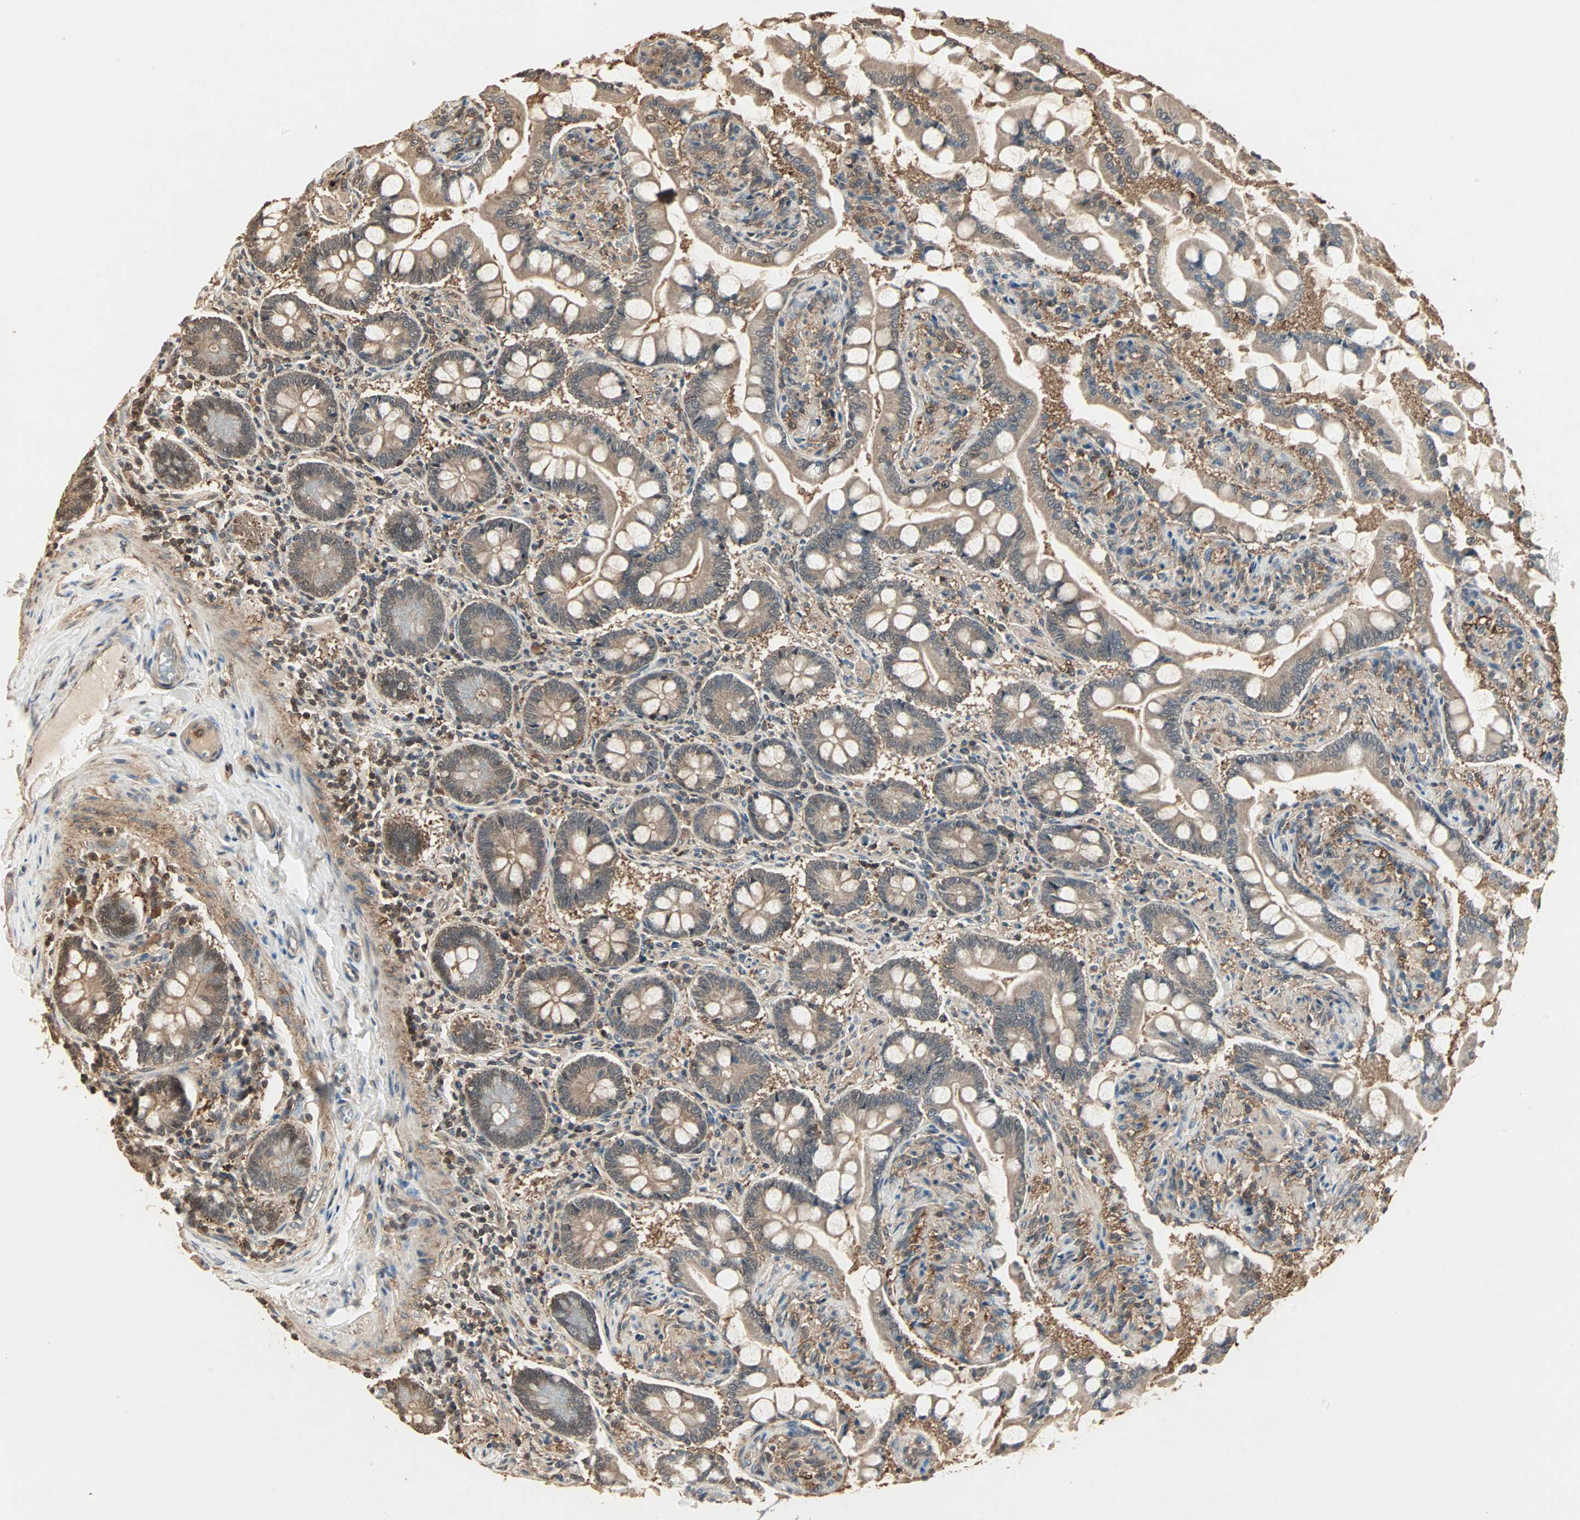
{"staining": {"intensity": "moderate", "quantity": ">75%", "location": "cytoplasmic/membranous,nuclear"}, "tissue": "small intestine", "cell_type": "Glandular cells", "image_type": "normal", "snomed": [{"axis": "morphology", "description": "Normal tissue, NOS"}, {"axis": "topography", "description": "Small intestine"}], "caption": "Immunohistochemistry of benign human small intestine displays medium levels of moderate cytoplasmic/membranous,nuclear positivity in about >75% of glandular cells. (DAB IHC with brightfield microscopy, high magnification).", "gene": "DRG2", "patient": {"sex": "male", "age": 41}}